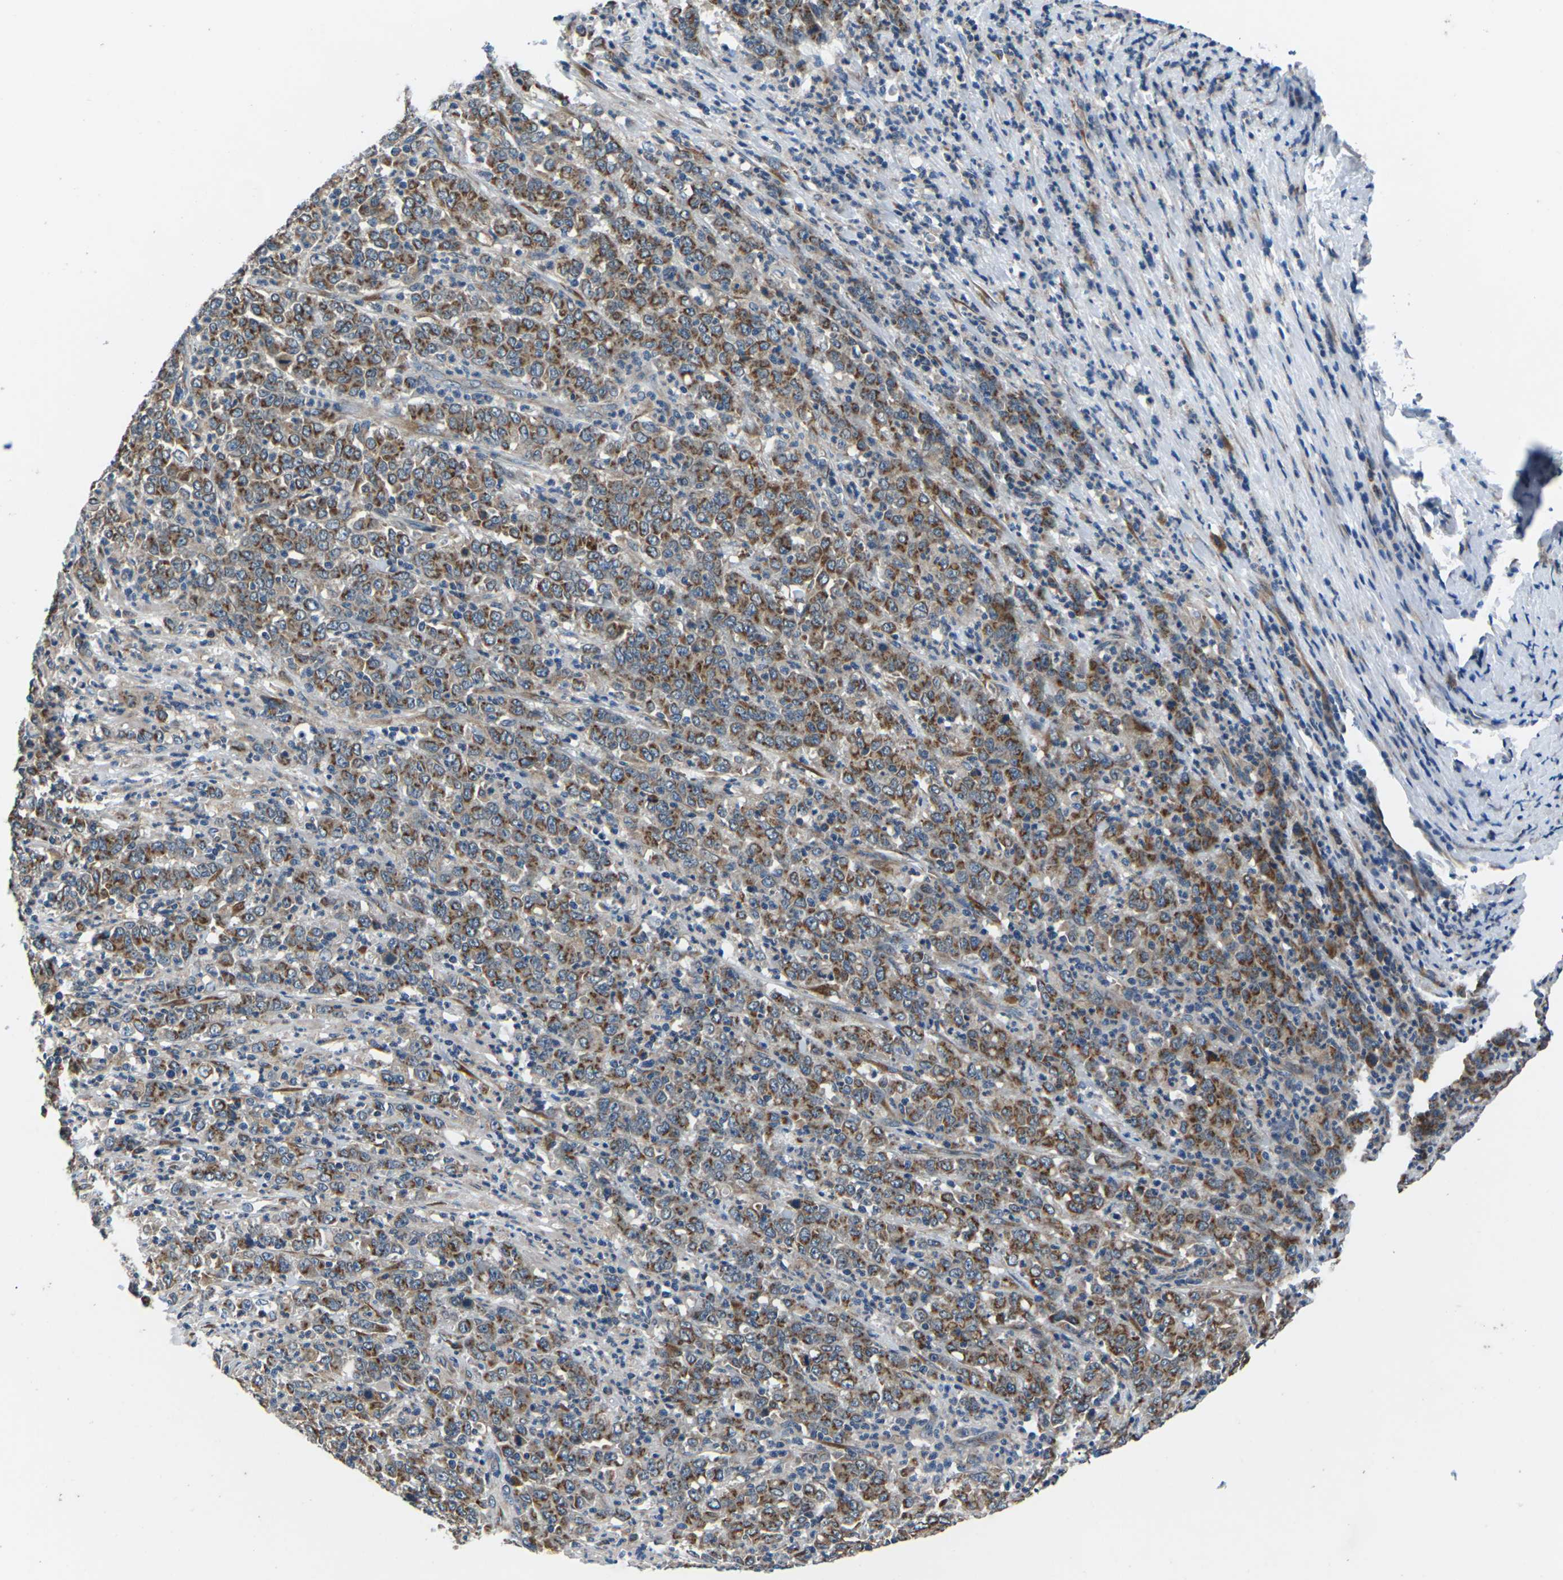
{"staining": {"intensity": "moderate", "quantity": ">75%", "location": "cytoplasmic/membranous"}, "tissue": "stomach cancer", "cell_type": "Tumor cells", "image_type": "cancer", "snomed": [{"axis": "morphology", "description": "Adenocarcinoma, NOS"}, {"axis": "topography", "description": "Stomach, lower"}], "caption": "Stomach adenocarcinoma was stained to show a protein in brown. There is medium levels of moderate cytoplasmic/membranous expression in about >75% of tumor cells.", "gene": "GABRP", "patient": {"sex": "female", "age": 71}}